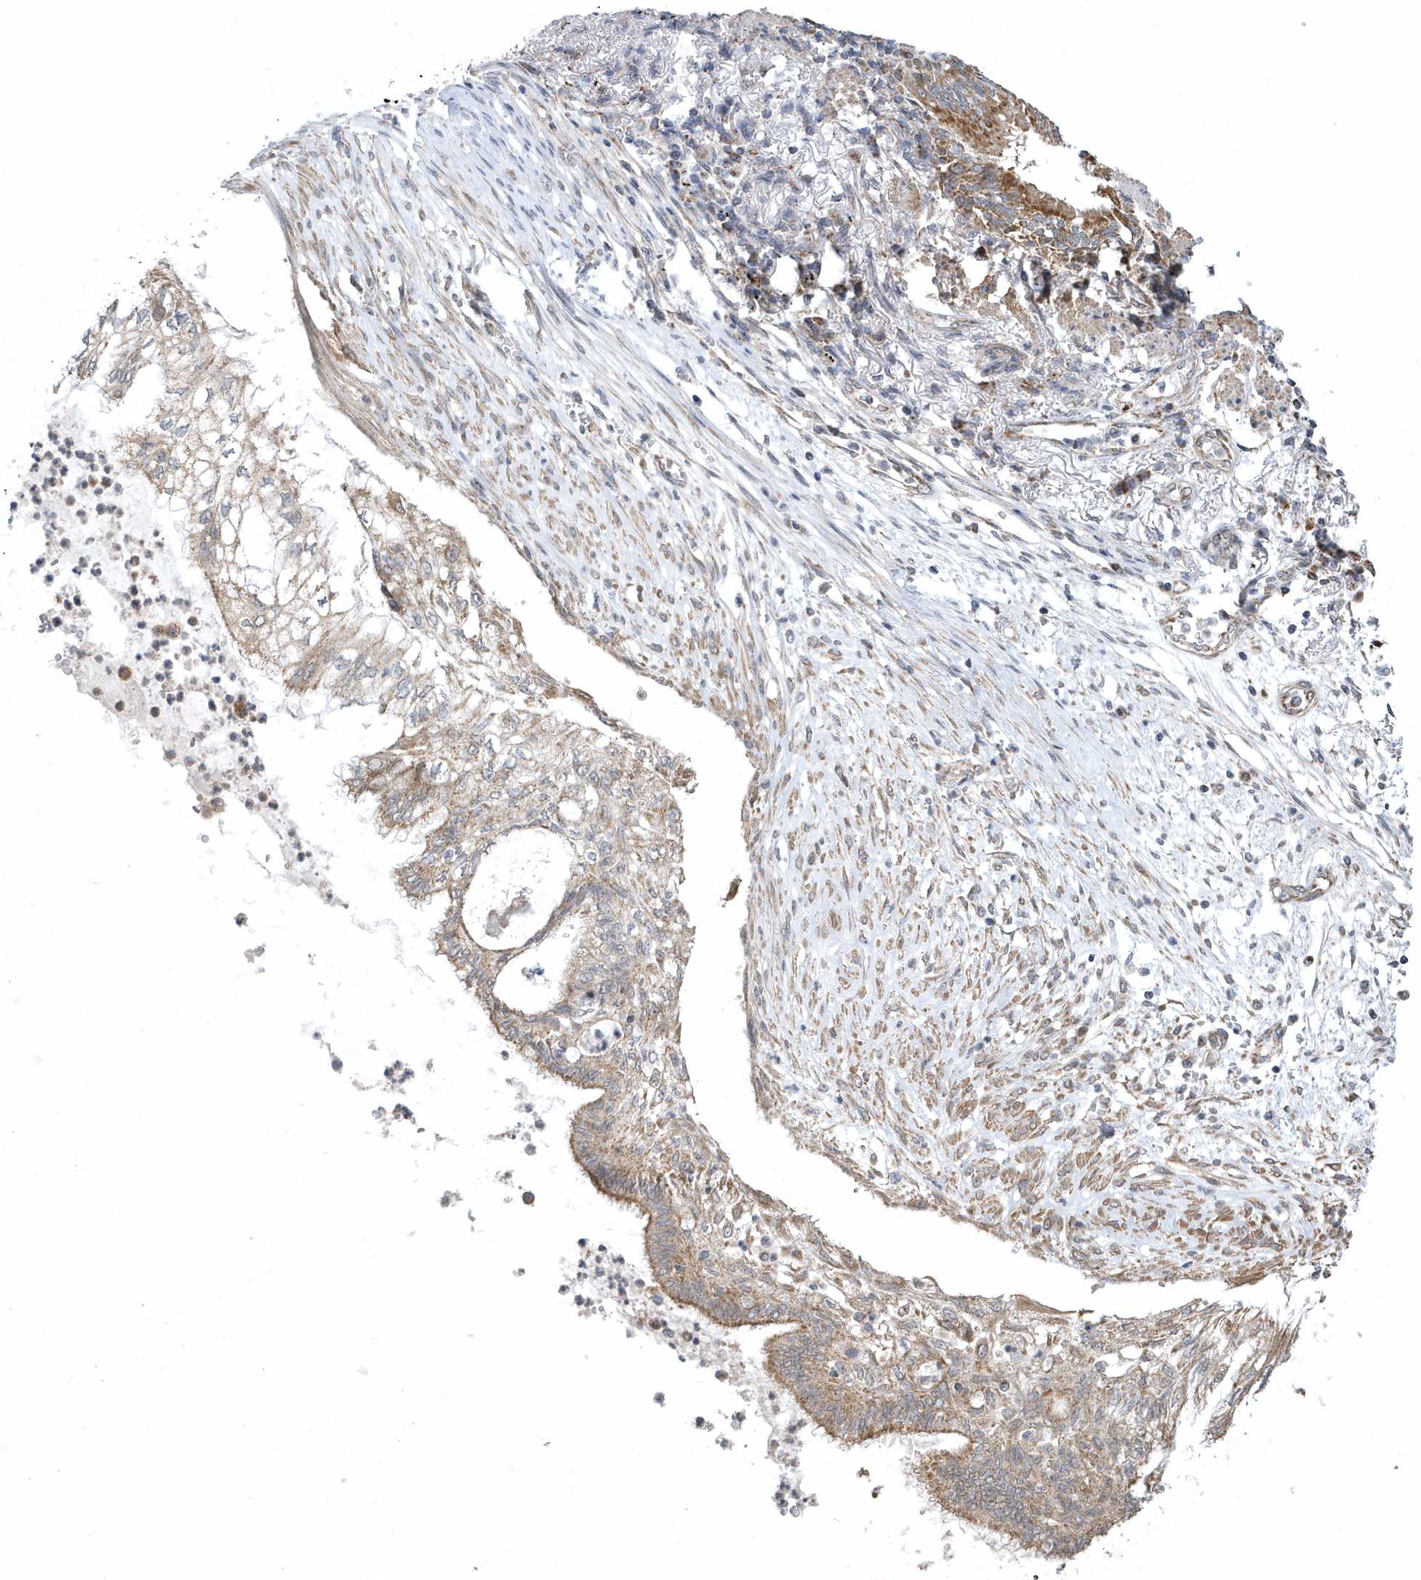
{"staining": {"intensity": "moderate", "quantity": ">75%", "location": "cytoplasmic/membranous"}, "tissue": "lung cancer", "cell_type": "Tumor cells", "image_type": "cancer", "snomed": [{"axis": "morphology", "description": "Adenocarcinoma, NOS"}, {"axis": "topography", "description": "Lung"}], "caption": "This histopathology image demonstrates IHC staining of lung adenocarcinoma, with medium moderate cytoplasmic/membranous expression in approximately >75% of tumor cells.", "gene": "SLX9", "patient": {"sex": "female", "age": 70}}